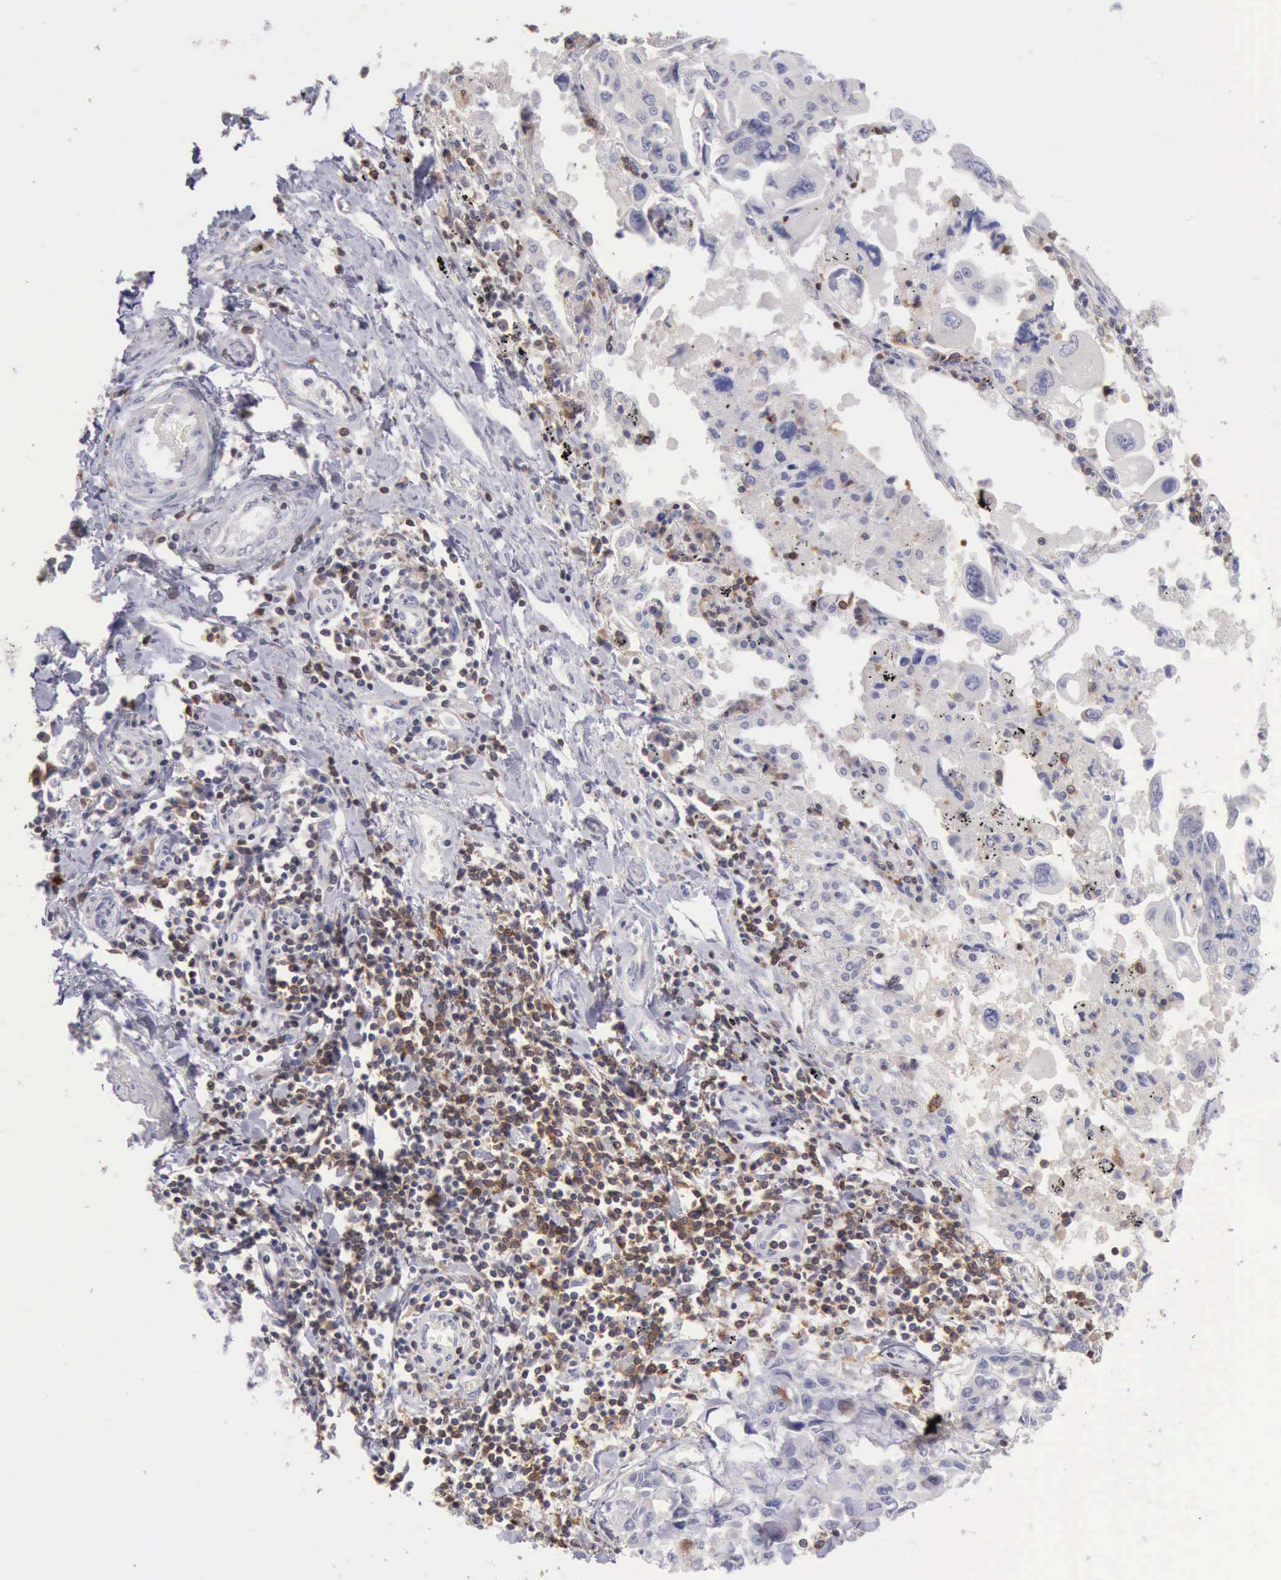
{"staining": {"intensity": "negative", "quantity": "none", "location": "none"}, "tissue": "lung cancer", "cell_type": "Tumor cells", "image_type": "cancer", "snomed": [{"axis": "morphology", "description": "Adenocarcinoma, NOS"}, {"axis": "topography", "description": "Lung"}], "caption": "High magnification brightfield microscopy of lung cancer (adenocarcinoma) stained with DAB (3,3'-diaminobenzidine) (brown) and counterstained with hematoxylin (blue): tumor cells show no significant expression.", "gene": "SASH3", "patient": {"sex": "male", "age": 64}}